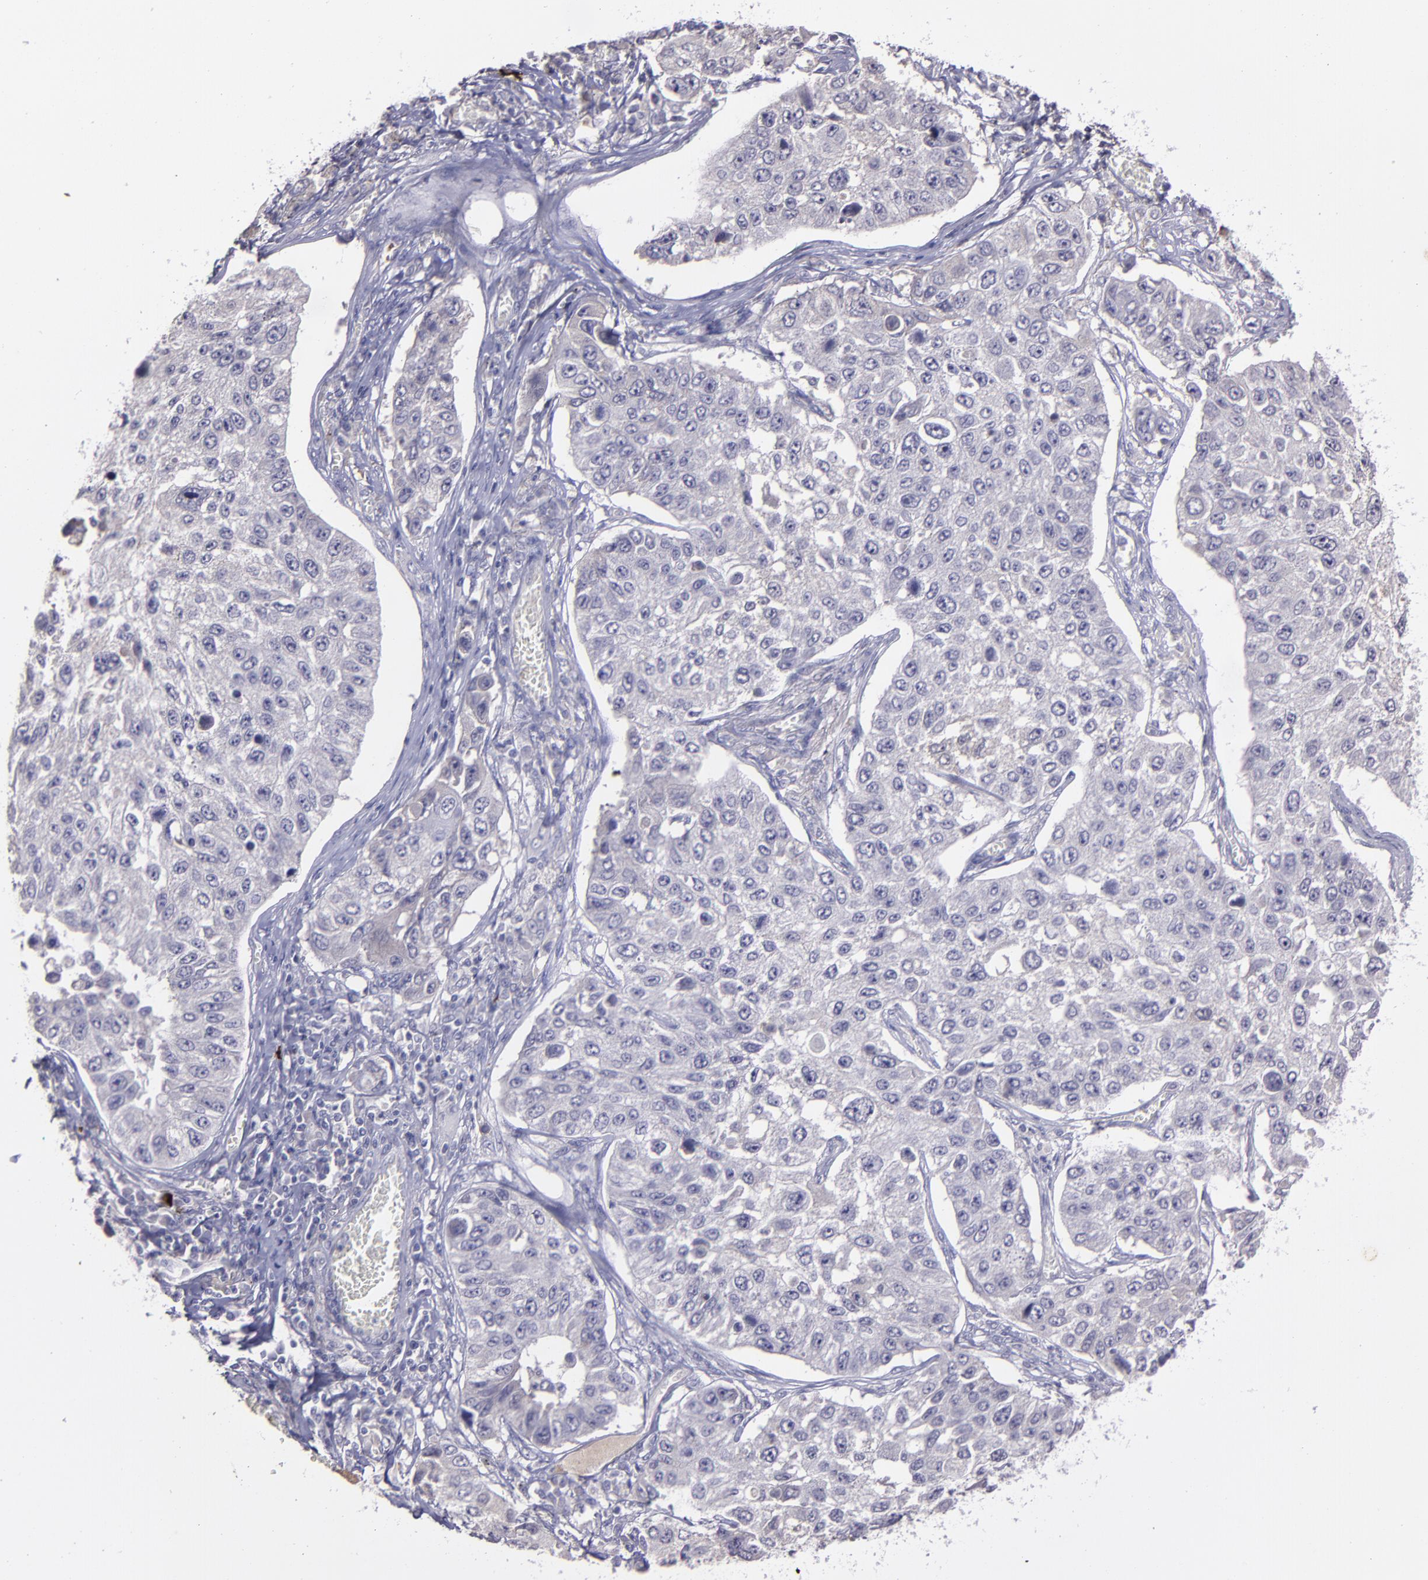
{"staining": {"intensity": "weak", "quantity": "<25%", "location": "cytoplasmic/membranous"}, "tissue": "lung cancer", "cell_type": "Tumor cells", "image_type": "cancer", "snomed": [{"axis": "morphology", "description": "Squamous cell carcinoma, NOS"}, {"axis": "topography", "description": "Lung"}], "caption": "Micrograph shows no significant protein expression in tumor cells of lung cancer (squamous cell carcinoma). (DAB (3,3'-diaminobenzidine) IHC with hematoxylin counter stain).", "gene": "MASP1", "patient": {"sex": "male", "age": 71}}